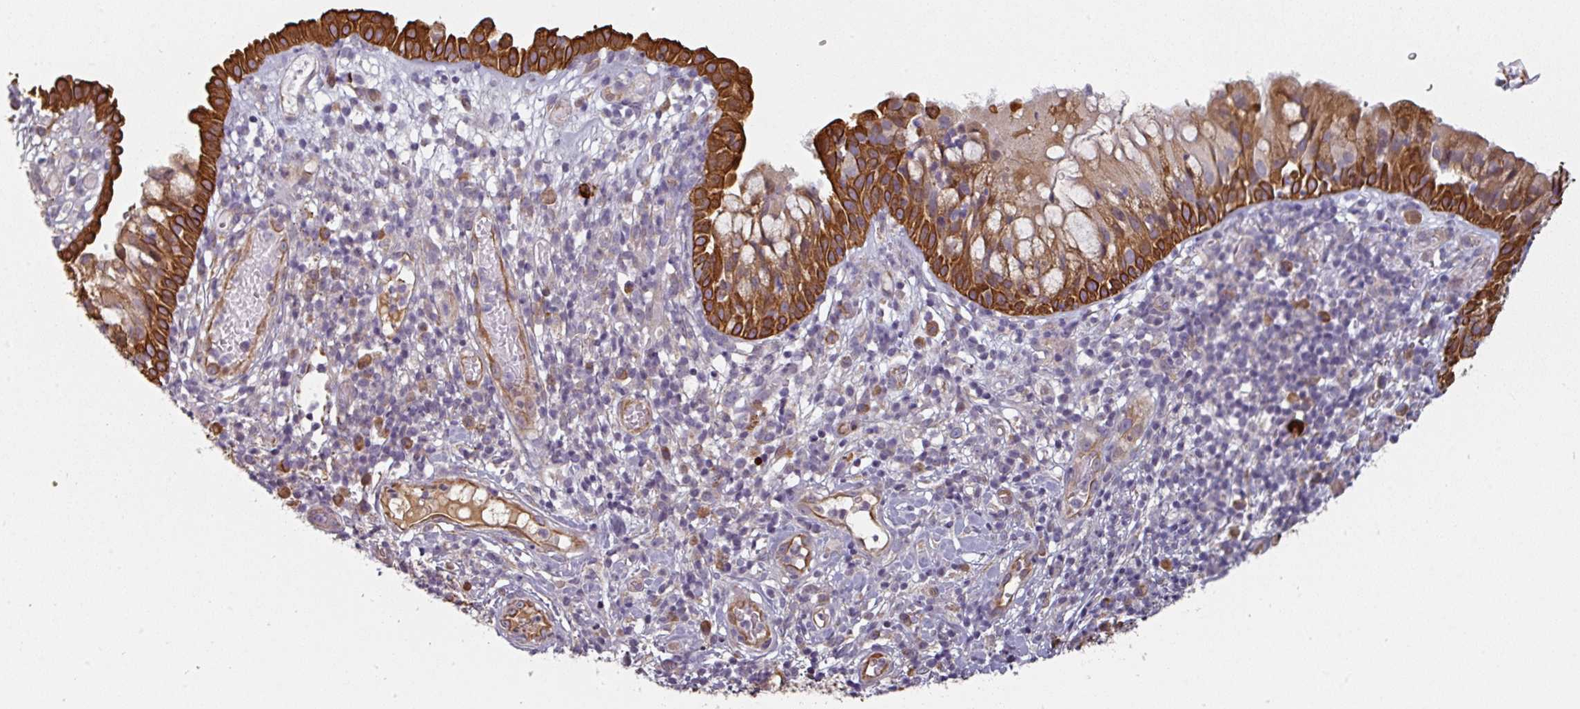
{"staining": {"intensity": "strong", "quantity": ">75%", "location": "cytoplasmic/membranous"}, "tissue": "nasopharynx", "cell_type": "Respiratory epithelial cells", "image_type": "normal", "snomed": [{"axis": "morphology", "description": "Normal tissue, NOS"}, {"axis": "topography", "description": "Nasopharynx"}], "caption": "DAB (3,3'-diaminobenzidine) immunohistochemical staining of unremarkable human nasopharynx shows strong cytoplasmic/membranous protein positivity in approximately >75% of respiratory epithelial cells. The staining was performed using DAB to visualize the protein expression in brown, while the nuclei were stained in blue with hematoxylin (Magnification: 20x).", "gene": "CEP78", "patient": {"sex": "male", "age": 65}}